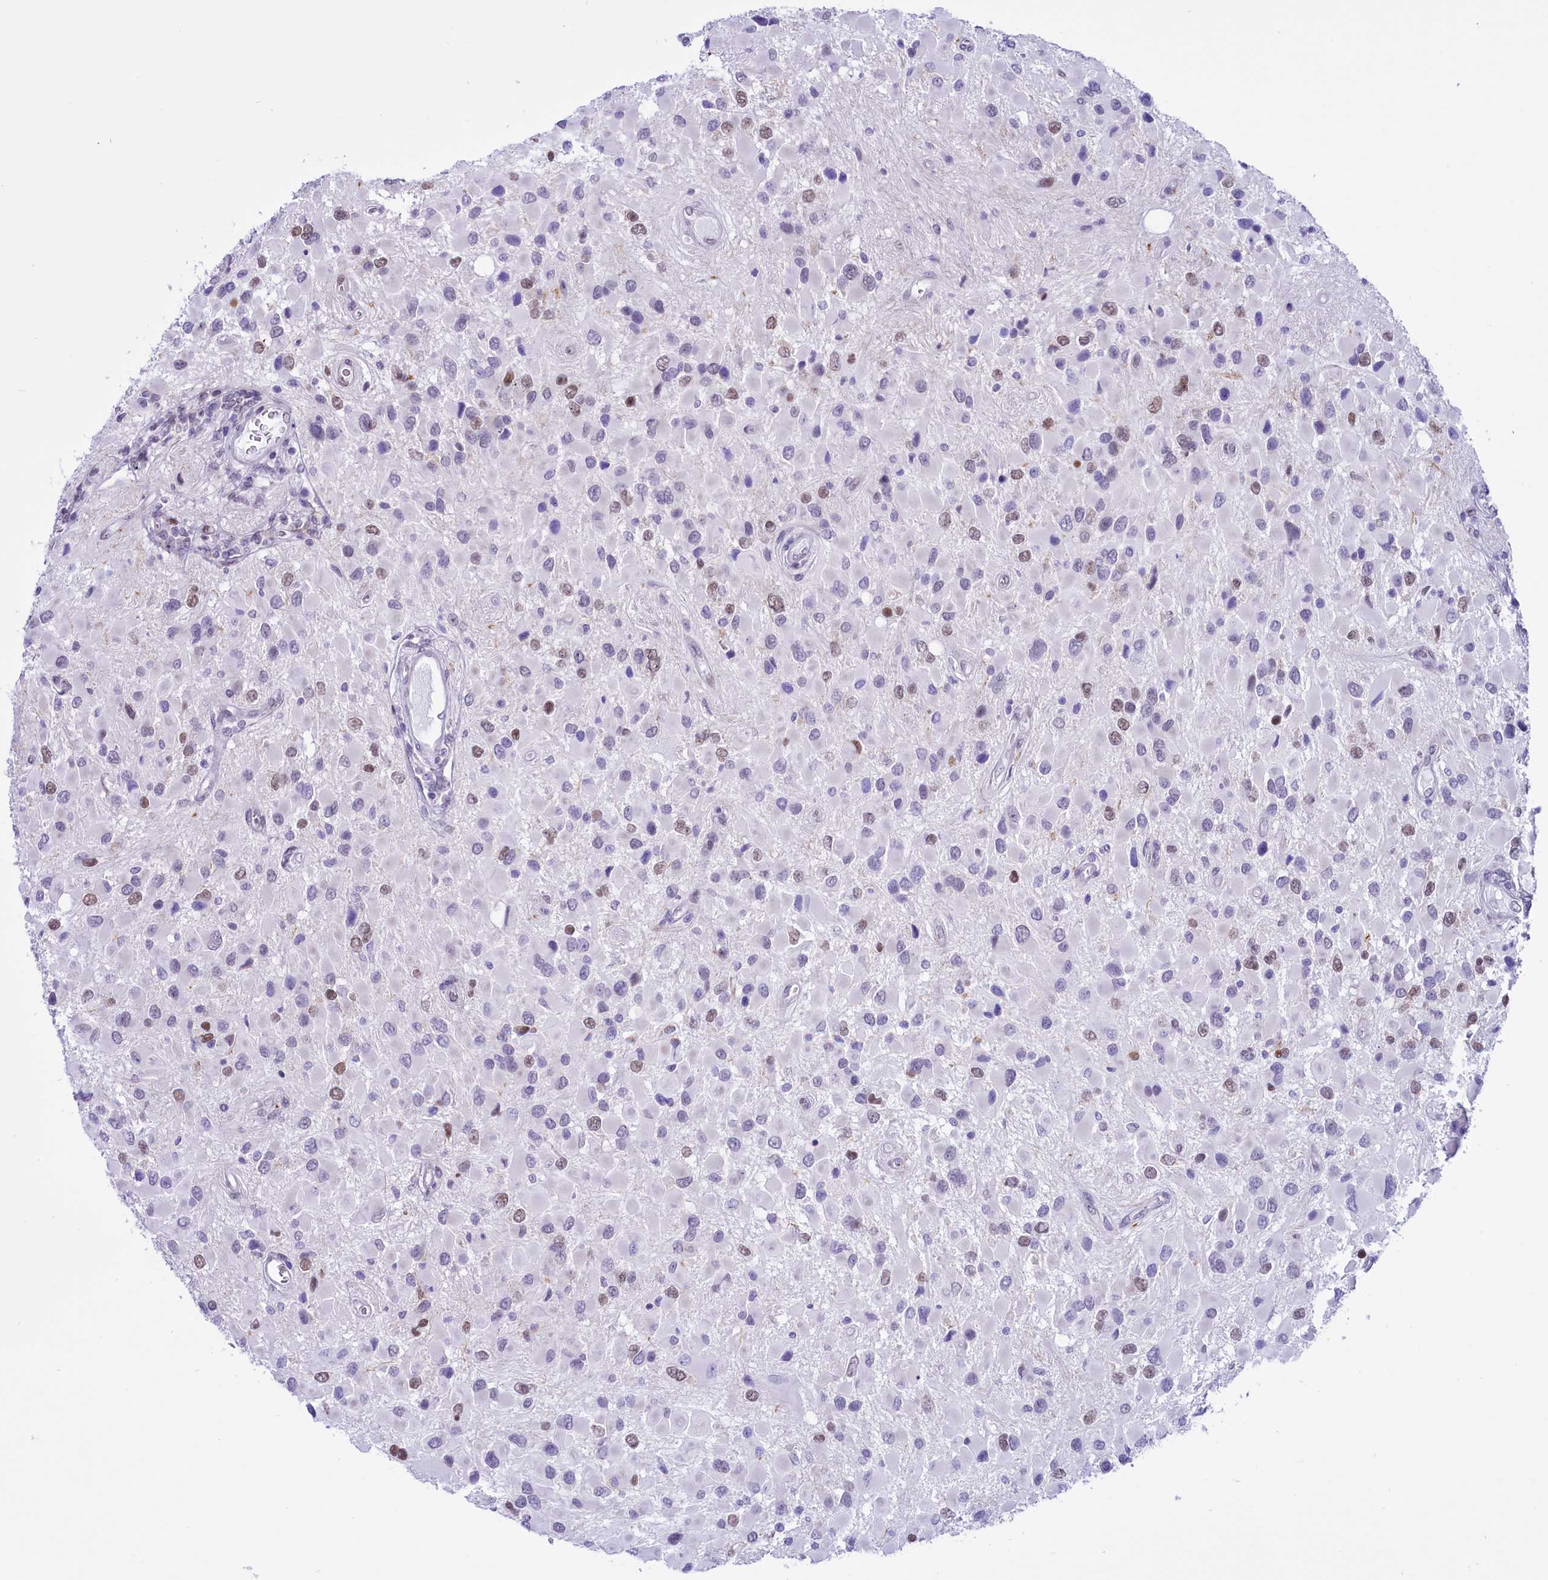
{"staining": {"intensity": "weak", "quantity": "25%-75%", "location": "nuclear"}, "tissue": "glioma", "cell_type": "Tumor cells", "image_type": "cancer", "snomed": [{"axis": "morphology", "description": "Glioma, malignant, High grade"}, {"axis": "topography", "description": "Brain"}], "caption": "A photomicrograph showing weak nuclear expression in approximately 25%-75% of tumor cells in glioma, as visualized by brown immunohistochemical staining.", "gene": "RPS6KB1", "patient": {"sex": "male", "age": 53}}